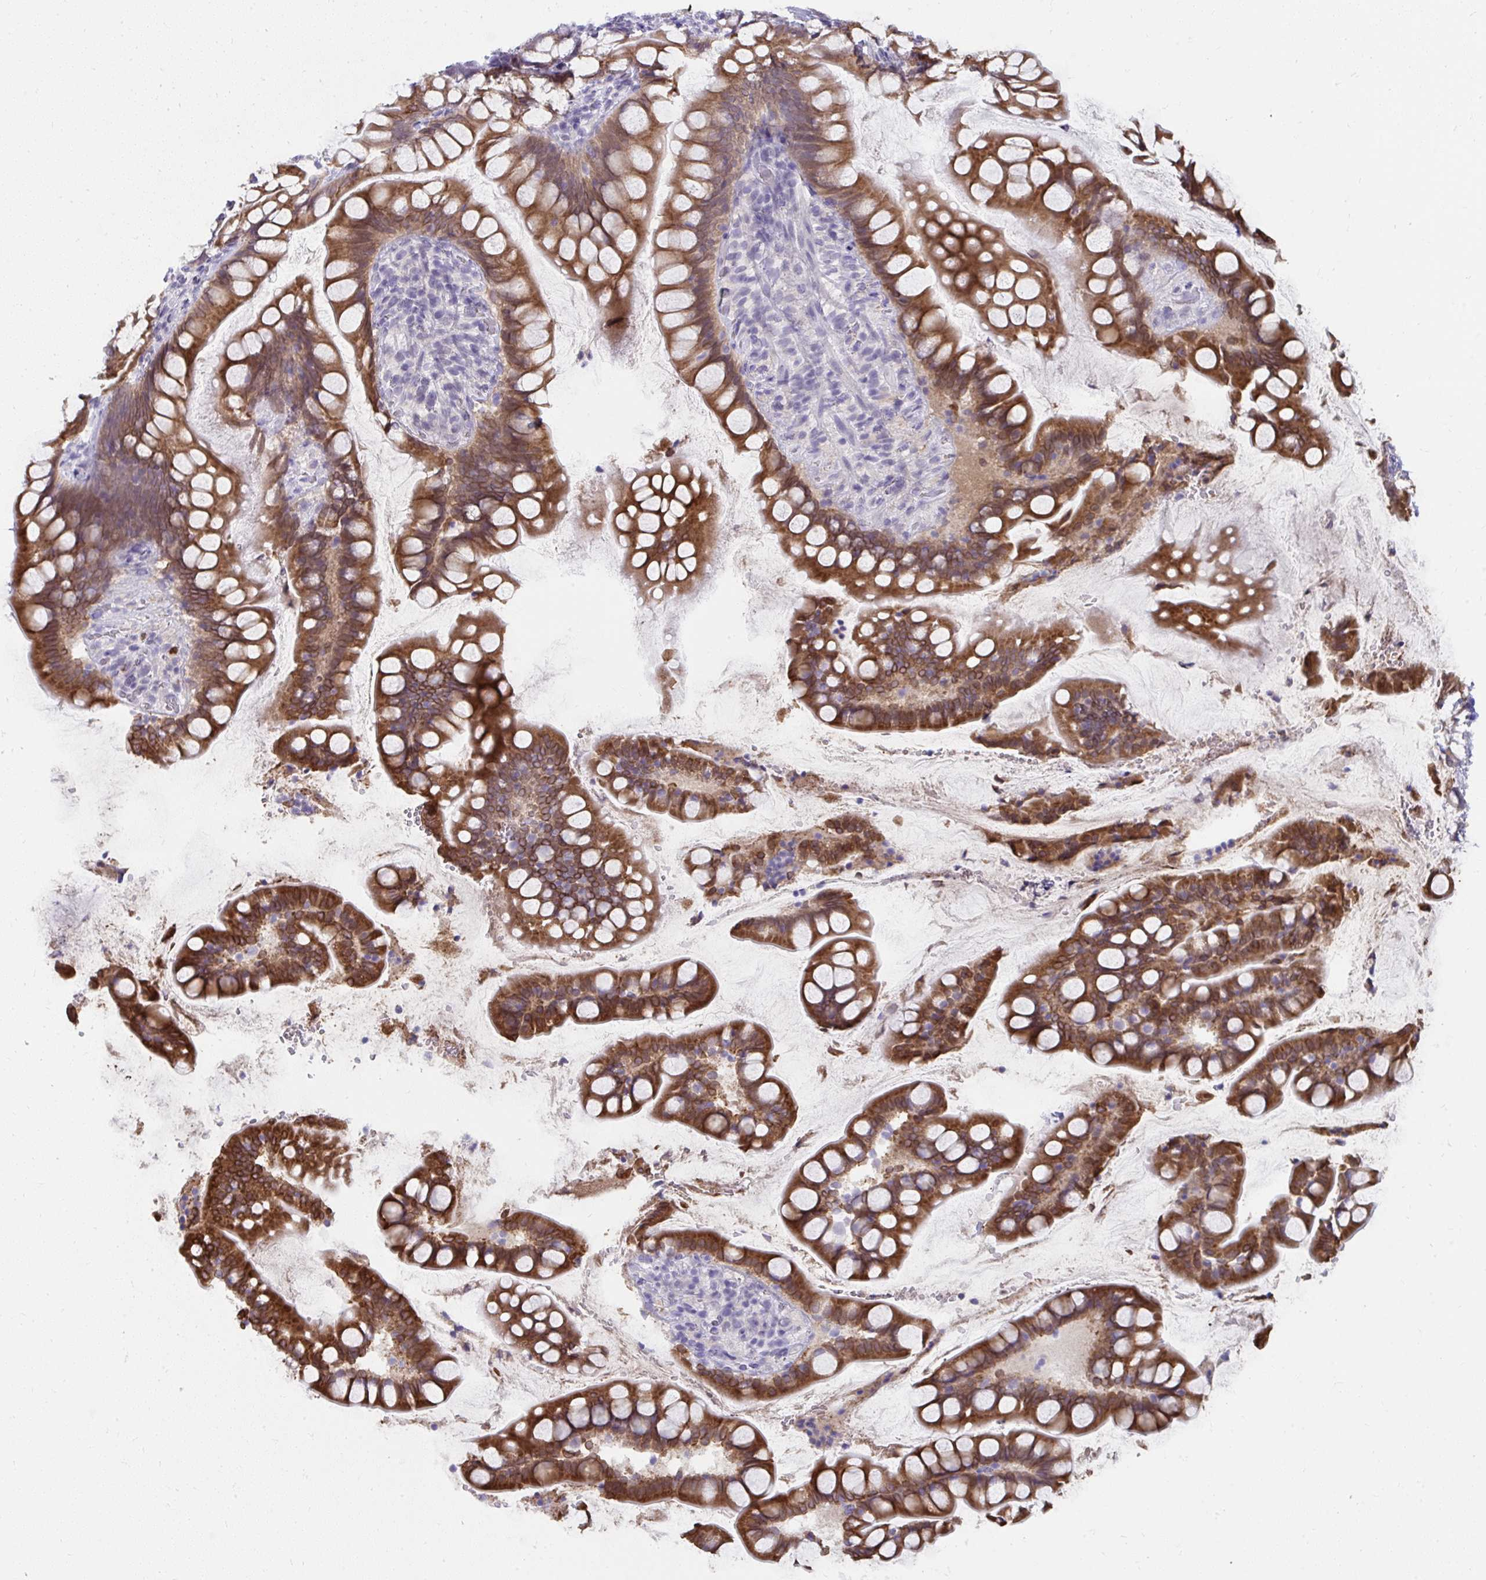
{"staining": {"intensity": "strong", "quantity": "25%-75%", "location": "cytoplasmic/membranous"}, "tissue": "small intestine", "cell_type": "Glandular cells", "image_type": "normal", "snomed": [{"axis": "morphology", "description": "Normal tissue, NOS"}, {"axis": "topography", "description": "Small intestine"}], "caption": "Brown immunohistochemical staining in normal human small intestine displays strong cytoplasmic/membranous positivity in approximately 25%-75% of glandular cells. Using DAB (3,3'-diaminobenzidine) (brown) and hematoxylin (blue) stains, captured at high magnification using brightfield microscopy.", "gene": "UGT3A2", "patient": {"sex": "male", "age": 70}}